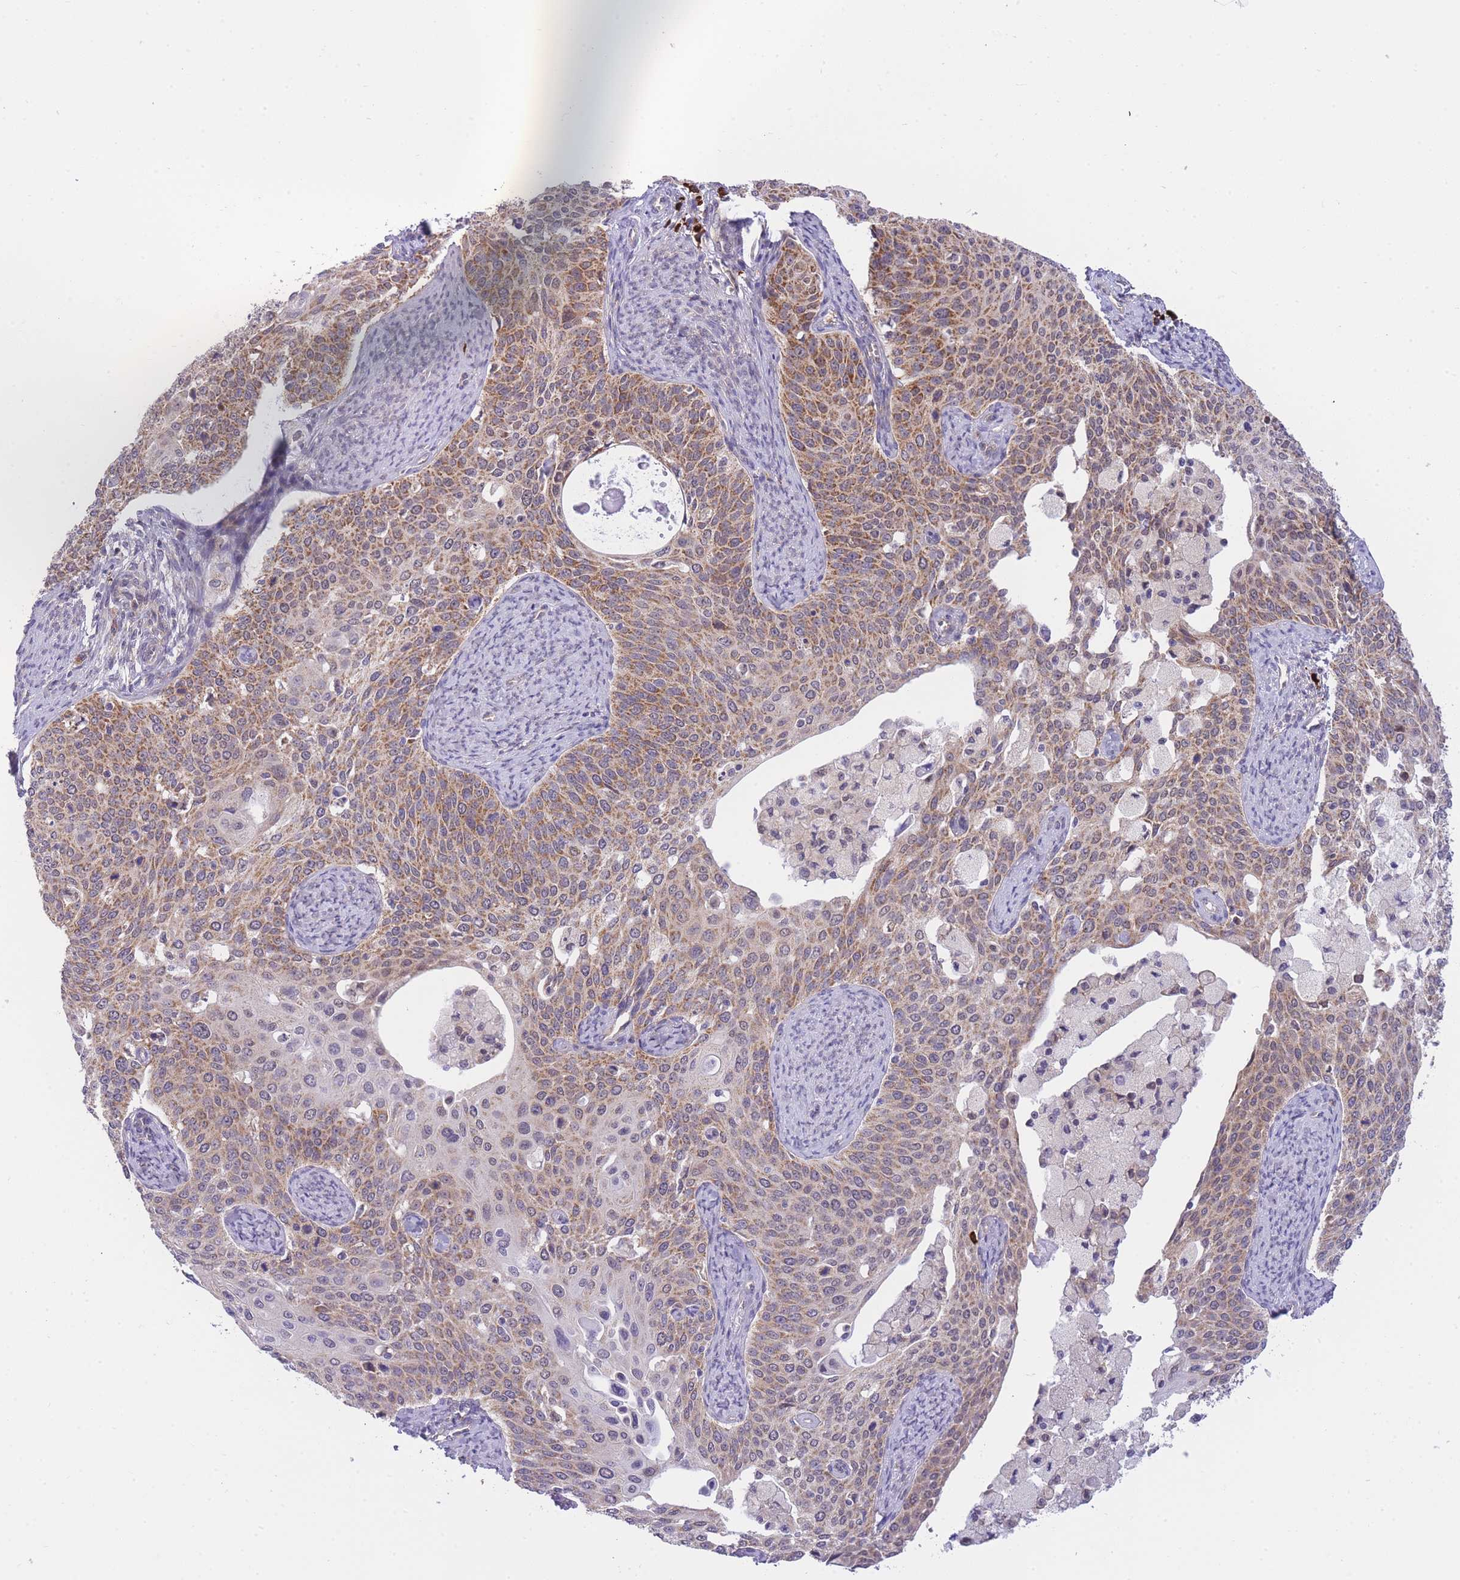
{"staining": {"intensity": "moderate", "quantity": "25%-75%", "location": "cytoplasmic/membranous"}, "tissue": "cervical cancer", "cell_type": "Tumor cells", "image_type": "cancer", "snomed": [{"axis": "morphology", "description": "Squamous cell carcinoma, NOS"}, {"axis": "topography", "description": "Cervix"}], "caption": "A micrograph showing moderate cytoplasmic/membranous staining in about 25%-75% of tumor cells in cervical cancer (squamous cell carcinoma), as visualized by brown immunohistochemical staining.", "gene": "EXOSC8", "patient": {"sex": "female", "age": 44}}